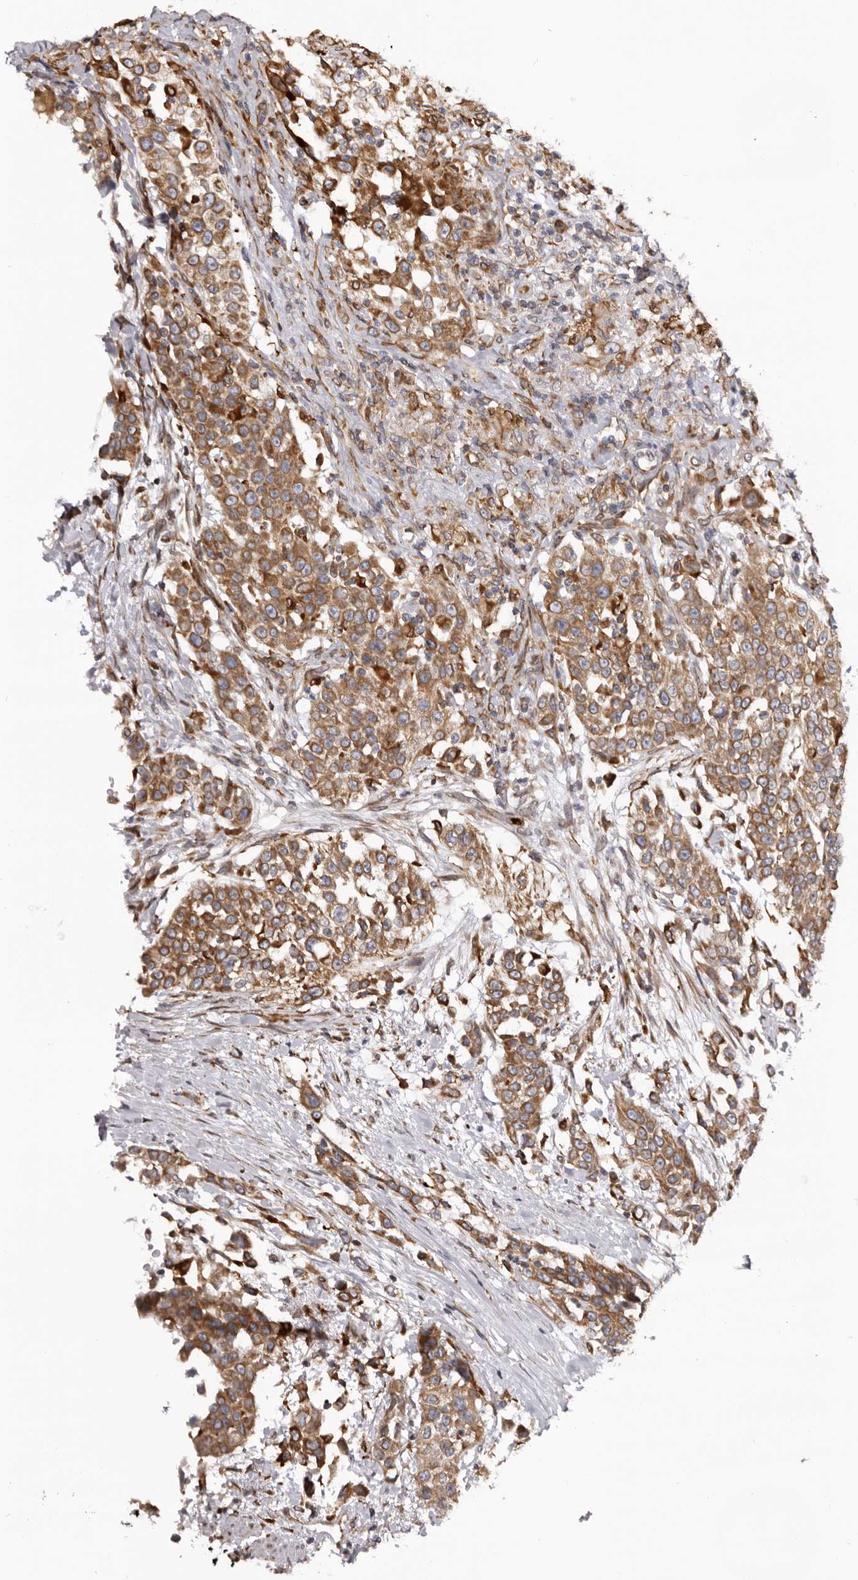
{"staining": {"intensity": "moderate", "quantity": ">75%", "location": "cytoplasmic/membranous"}, "tissue": "urothelial cancer", "cell_type": "Tumor cells", "image_type": "cancer", "snomed": [{"axis": "morphology", "description": "Urothelial carcinoma, High grade"}, {"axis": "topography", "description": "Urinary bladder"}], "caption": "Human urothelial cancer stained with a protein marker exhibits moderate staining in tumor cells.", "gene": "C4orf3", "patient": {"sex": "female", "age": 80}}